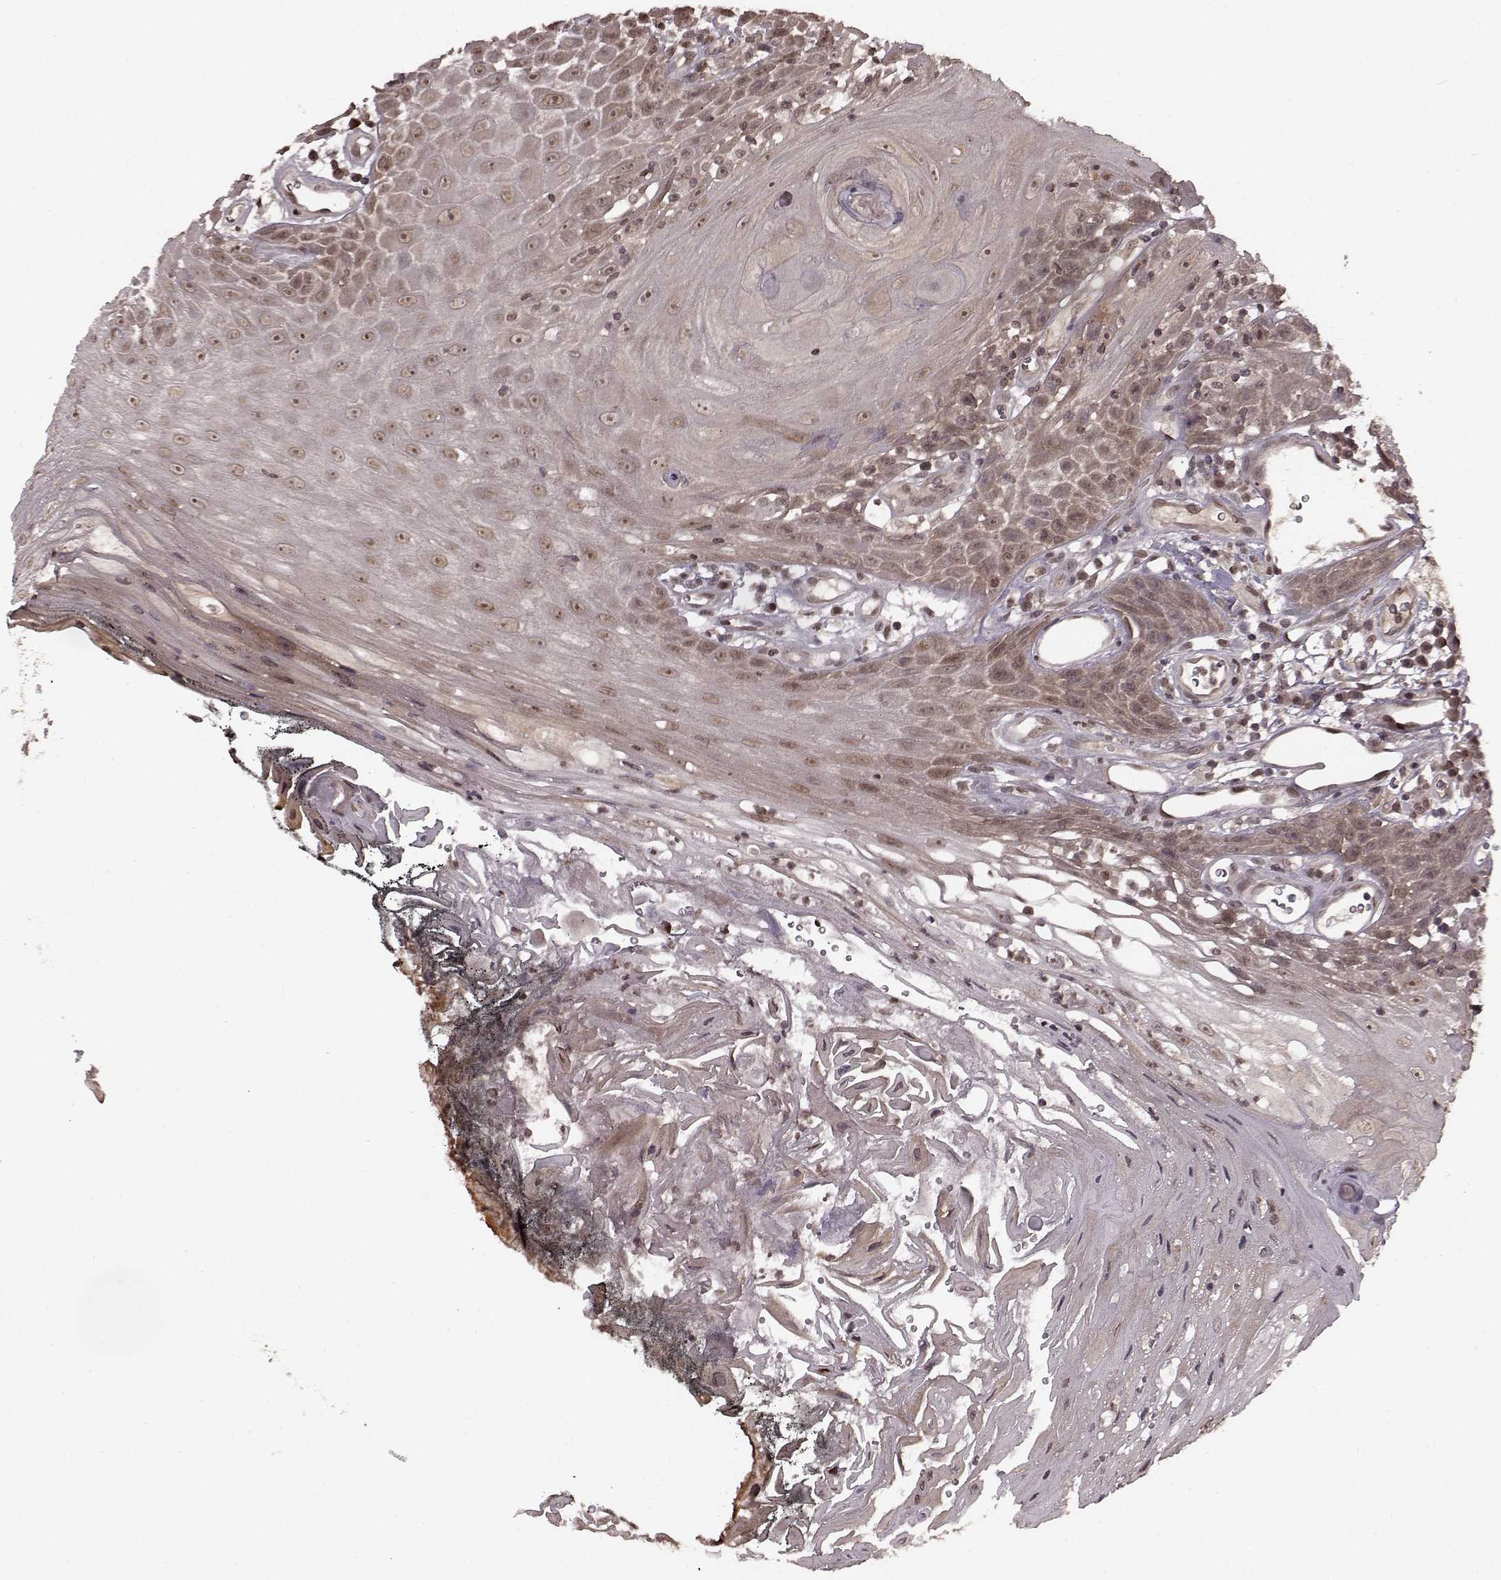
{"staining": {"intensity": "weak", "quantity": "25%-75%", "location": "cytoplasmic/membranous,nuclear"}, "tissue": "head and neck cancer", "cell_type": "Tumor cells", "image_type": "cancer", "snomed": [{"axis": "morphology", "description": "Squamous cell carcinoma, NOS"}, {"axis": "topography", "description": "Head-Neck"}], "caption": "The photomicrograph exhibits immunohistochemical staining of squamous cell carcinoma (head and neck). There is weak cytoplasmic/membranous and nuclear expression is present in about 25%-75% of tumor cells. The protein is stained brown, and the nuclei are stained in blue (DAB IHC with brightfield microscopy, high magnification).", "gene": "GSS", "patient": {"sex": "male", "age": 52}}